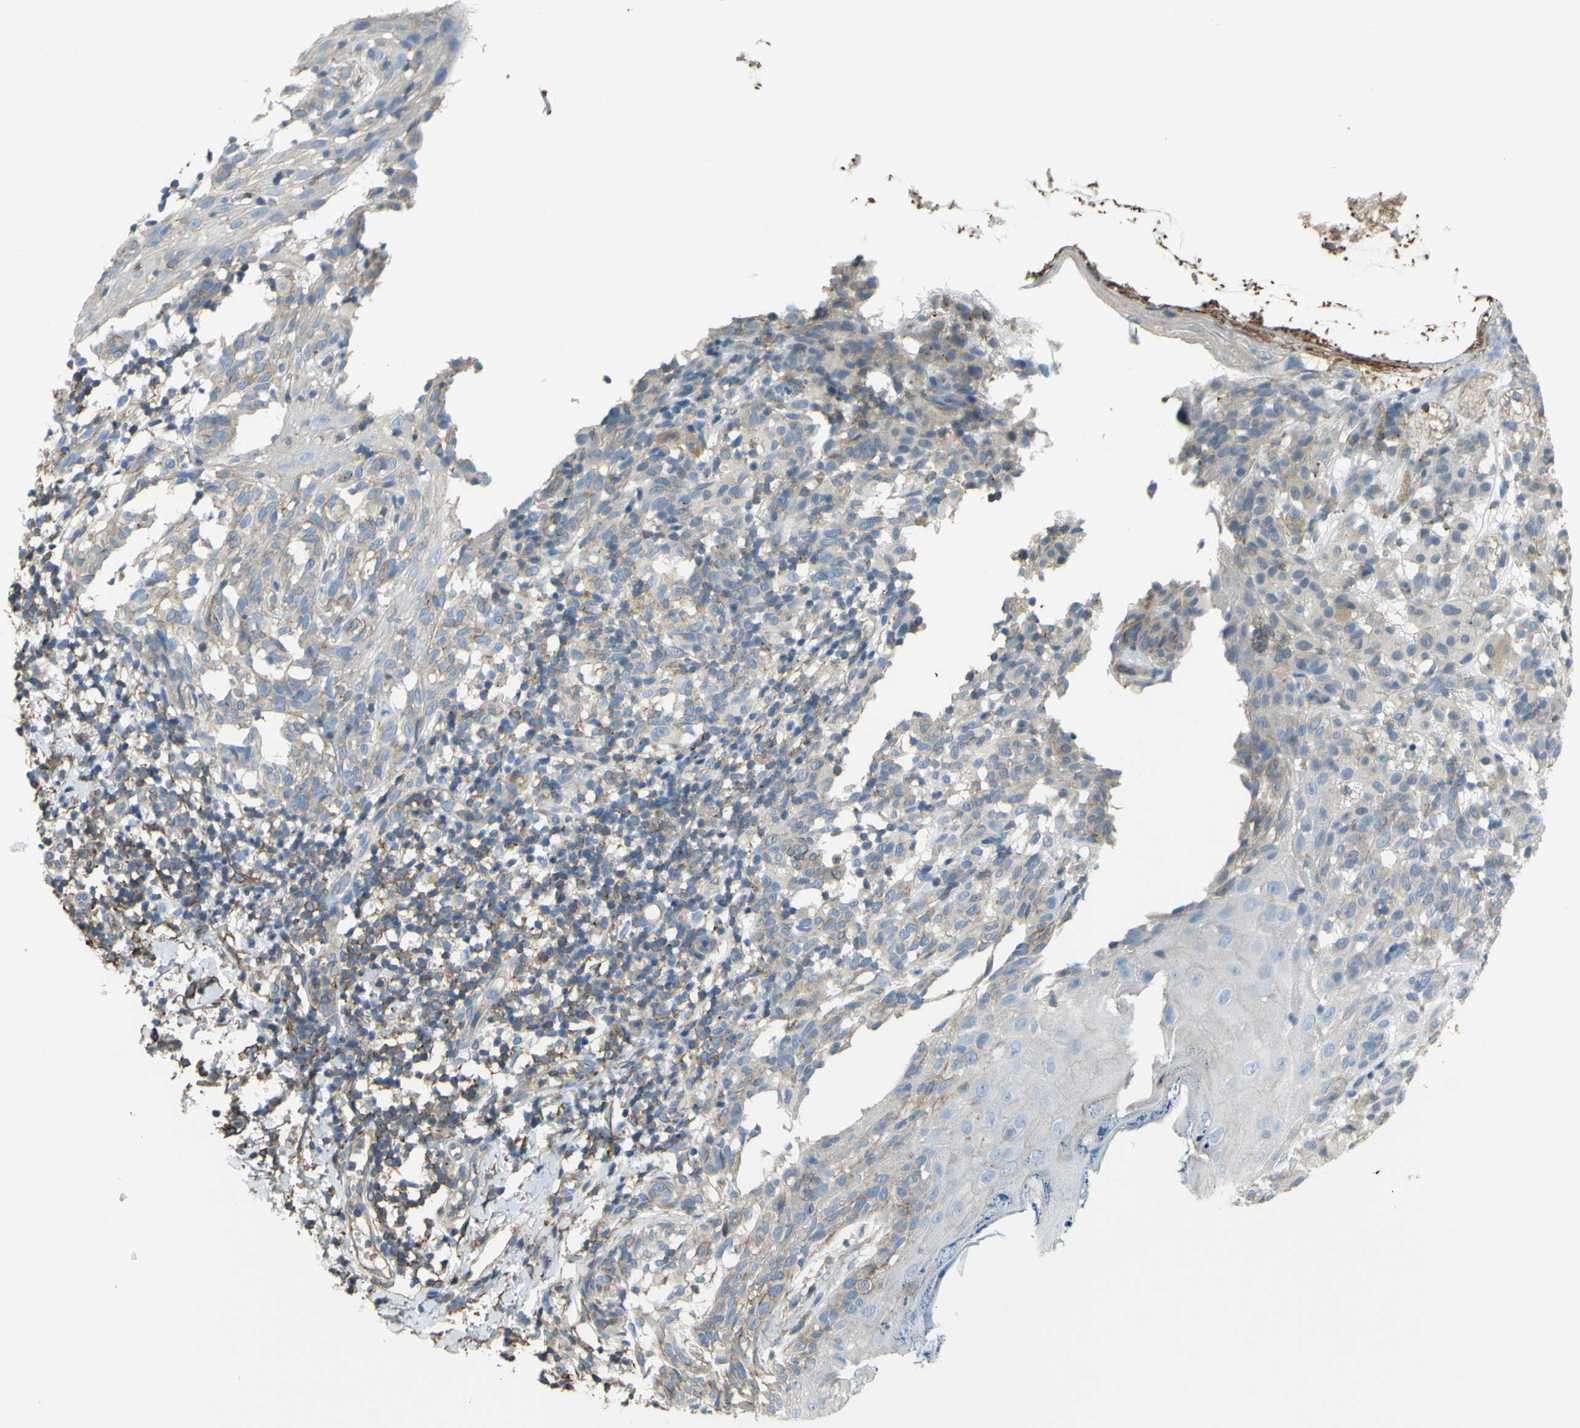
{"staining": {"intensity": "weak", "quantity": "<25%", "location": "cytoplasmic/membranous"}, "tissue": "melanoma", "cell_type": "Tumor cells", "image_type": "cancer", "snomed": [{"axis": "morphology", "description": "Malignant melanoma, NOS"}, {"axis": "topography", "description": "Skin"}], "caption": "DAB (3,3'-diaminobenzidine) immunohistochemical staining of melanoma reveals no significant positivity in tumor cells.", "gene": "ADD1", "patient": {"sex": "female", "age": 46}}